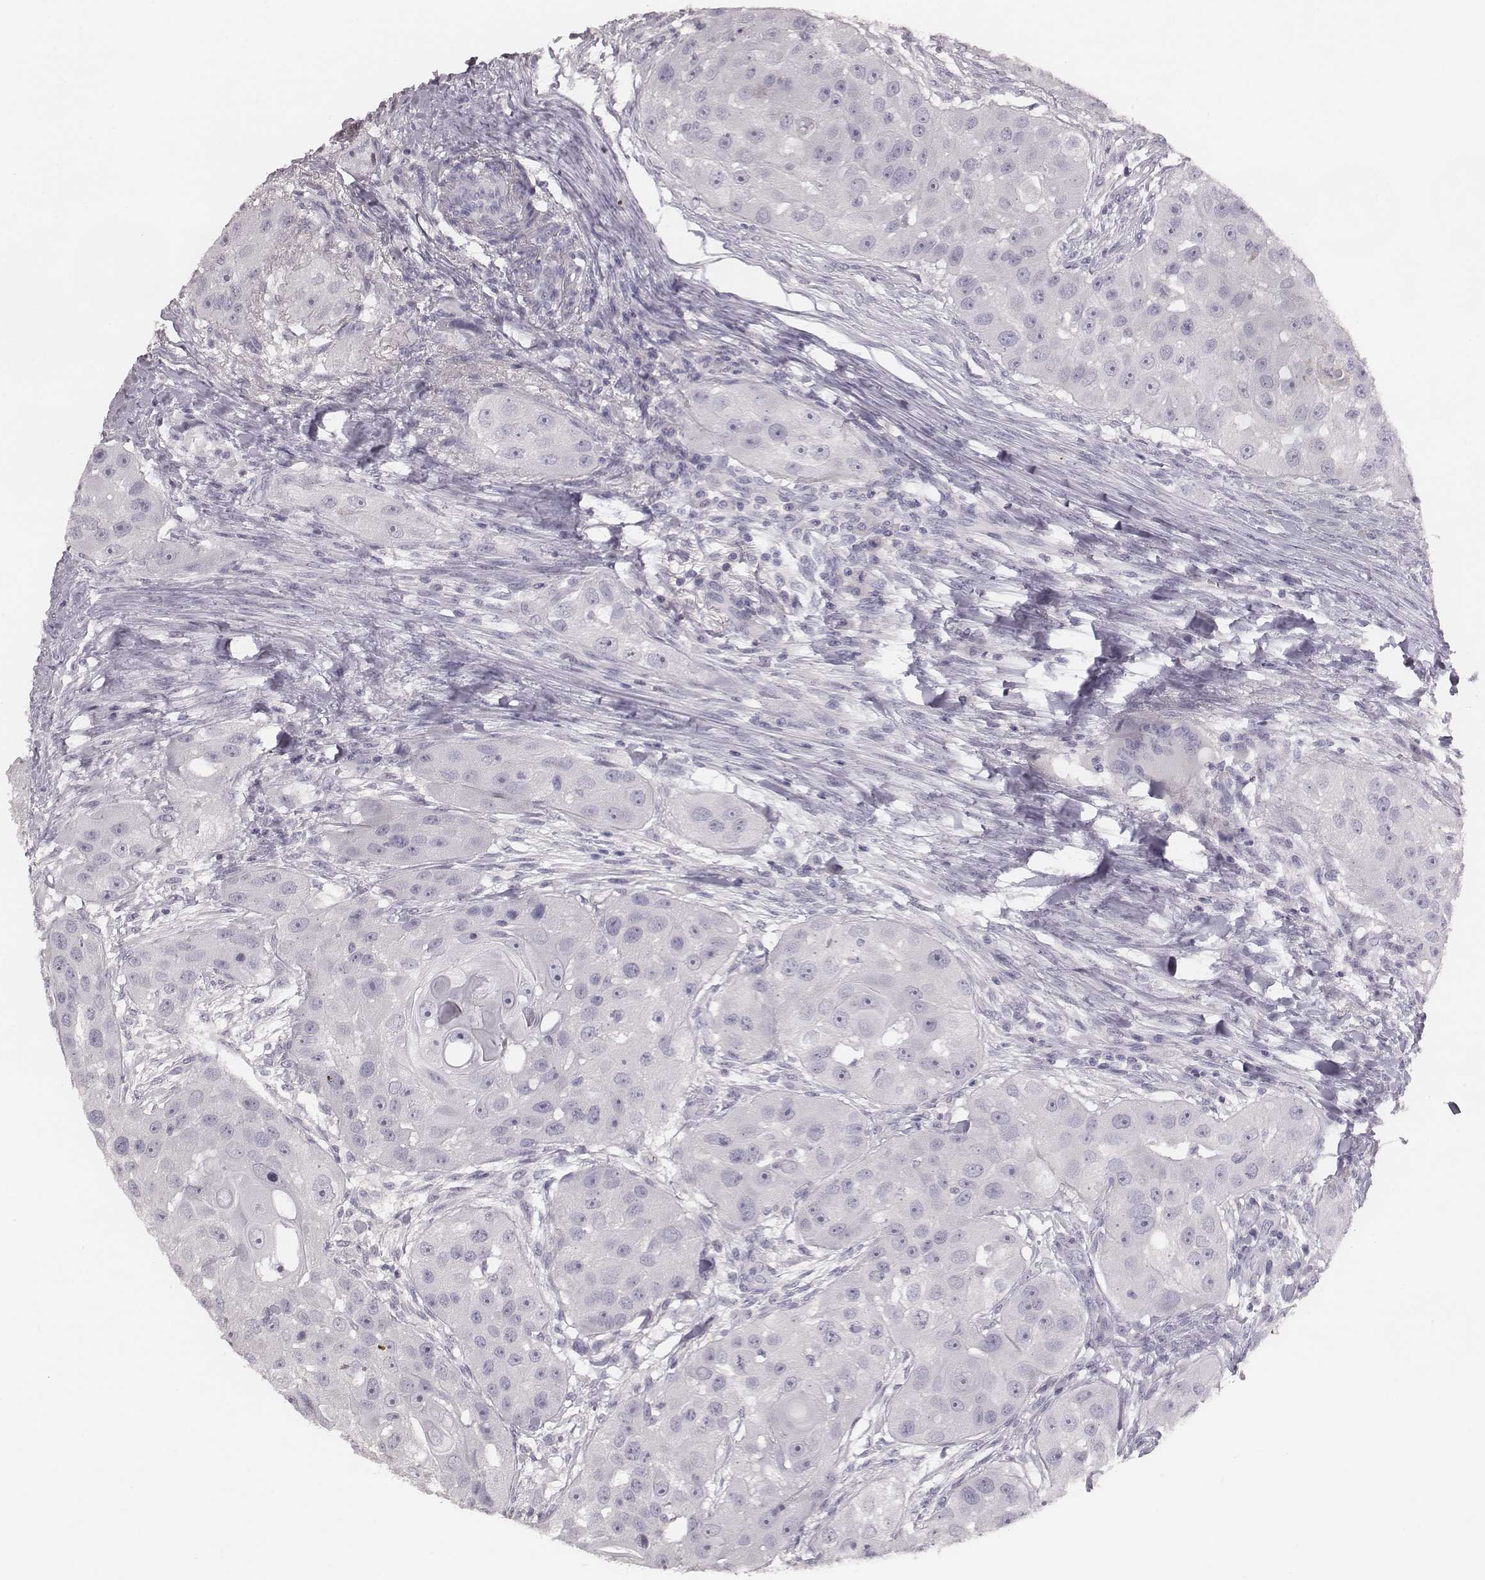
{"staining": {"intensity": "negative", "quantity": "none", "location": "none"}, "tissue": "head and neck cancer", "cell_type": "Tumor cells", "image_type": "cancer", "snomed": [{"axis": "morphology", "description": "Squamous cell carcinoma, NOS"}, {"axis": "topography", "description": "Head-Neck"}], "caption": "Tumor cells show no significant protein expression in squamous cell carcinoma (head and neck).", "gene": "MYH6", "patient": {"sex": "male", "age": 51}}